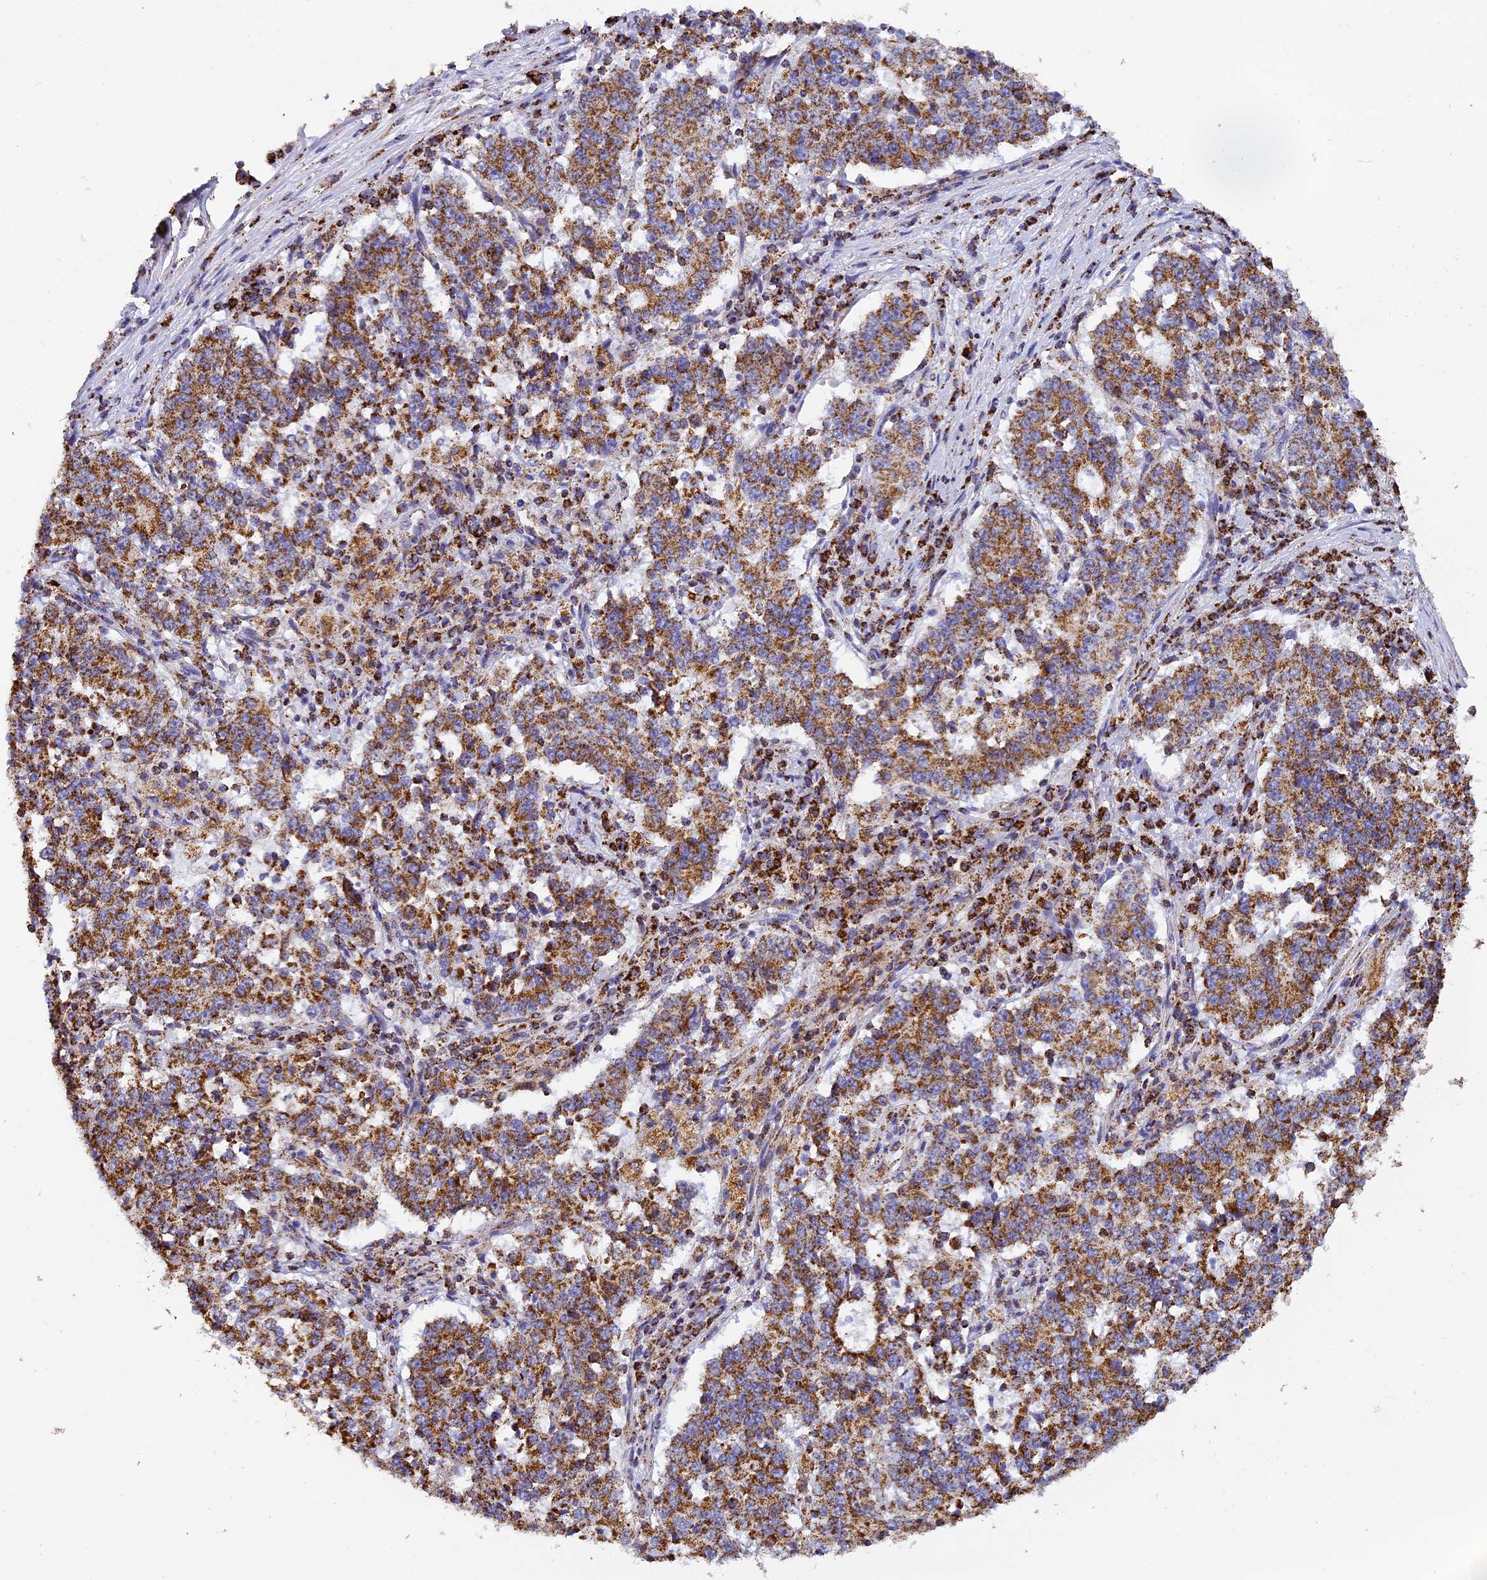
{"staining": {"intensity": "moderate", "quantity": ">75%", "location": "cytoplasmic/membranous"}, "tissue": "stomach cancer", "cell_type": "Tumor cells", "image_type": "cancer", "snomed": [{"axis": "morphology", "description": "Adenocarcinoma, NOS"}, {"axis": "topography", "description": "Stomach"}], "caption": "A histopathology image of stomach adenocarcinoma stained for a protein reveals moderate cytoplasmic/membranous brown staining in tumor cells.", "gene": "STK17A", "patient": {"sex": "male", "age": 59}}